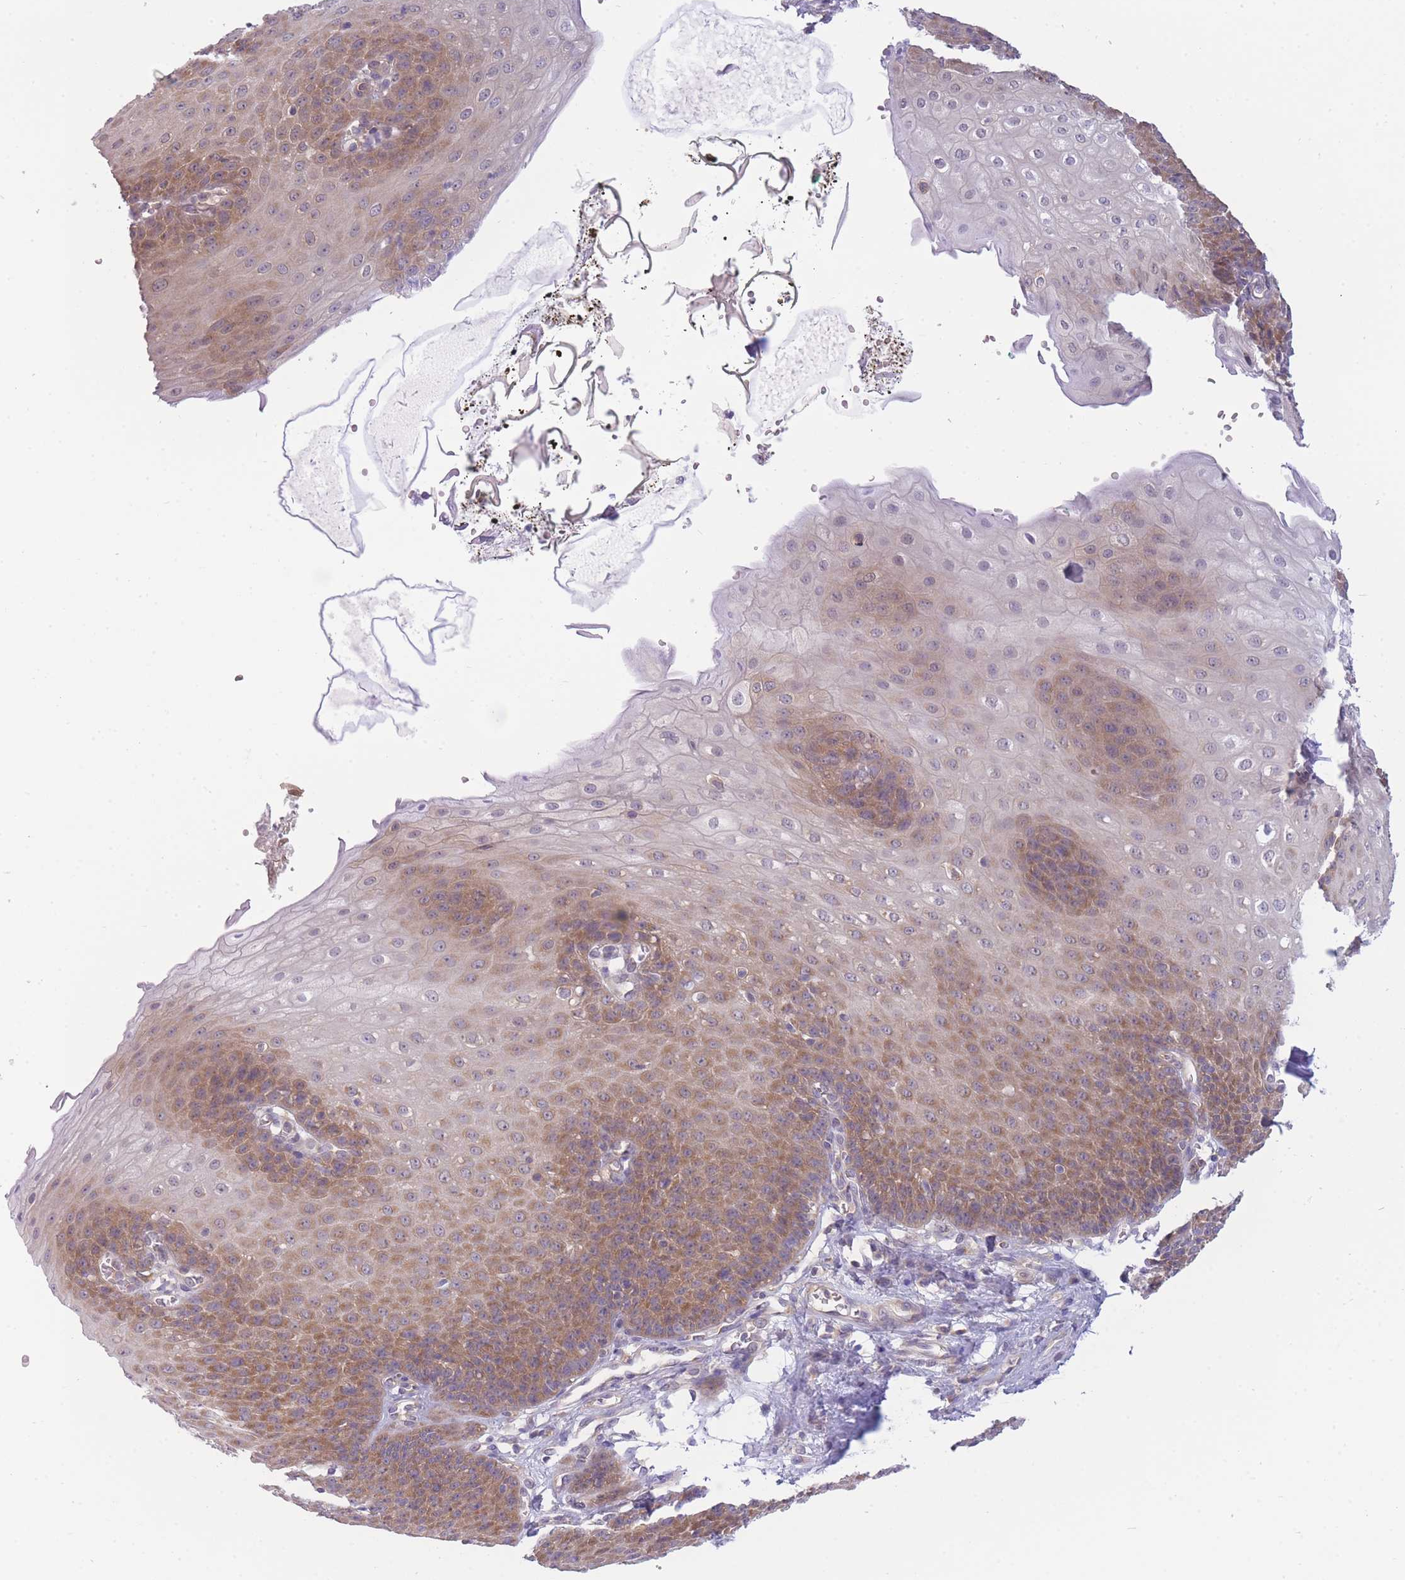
{"staining": {"intensity": "moderate", "quantity": "25%-75%", "location": "cytoplasmic/membranous"}, "tissue": "esophagus", "cell_type": "Squamous epithelial cells", "image_type": "normal", "snomed": [{"axis": "morphology", "description": "Normal tissue, NOS"}, {"axis": "topography", "description": "Esophagus"}], "caption": "A high-resolution image shows immunohistochemistry (IHC) staining of normal esophagus, which shows moderate cytoplasmic/membranous staining in about 25%-75% of squamous epithelial cells.", "gene": "PFDN6", "patient": {"sex": "male", "age": 71}}